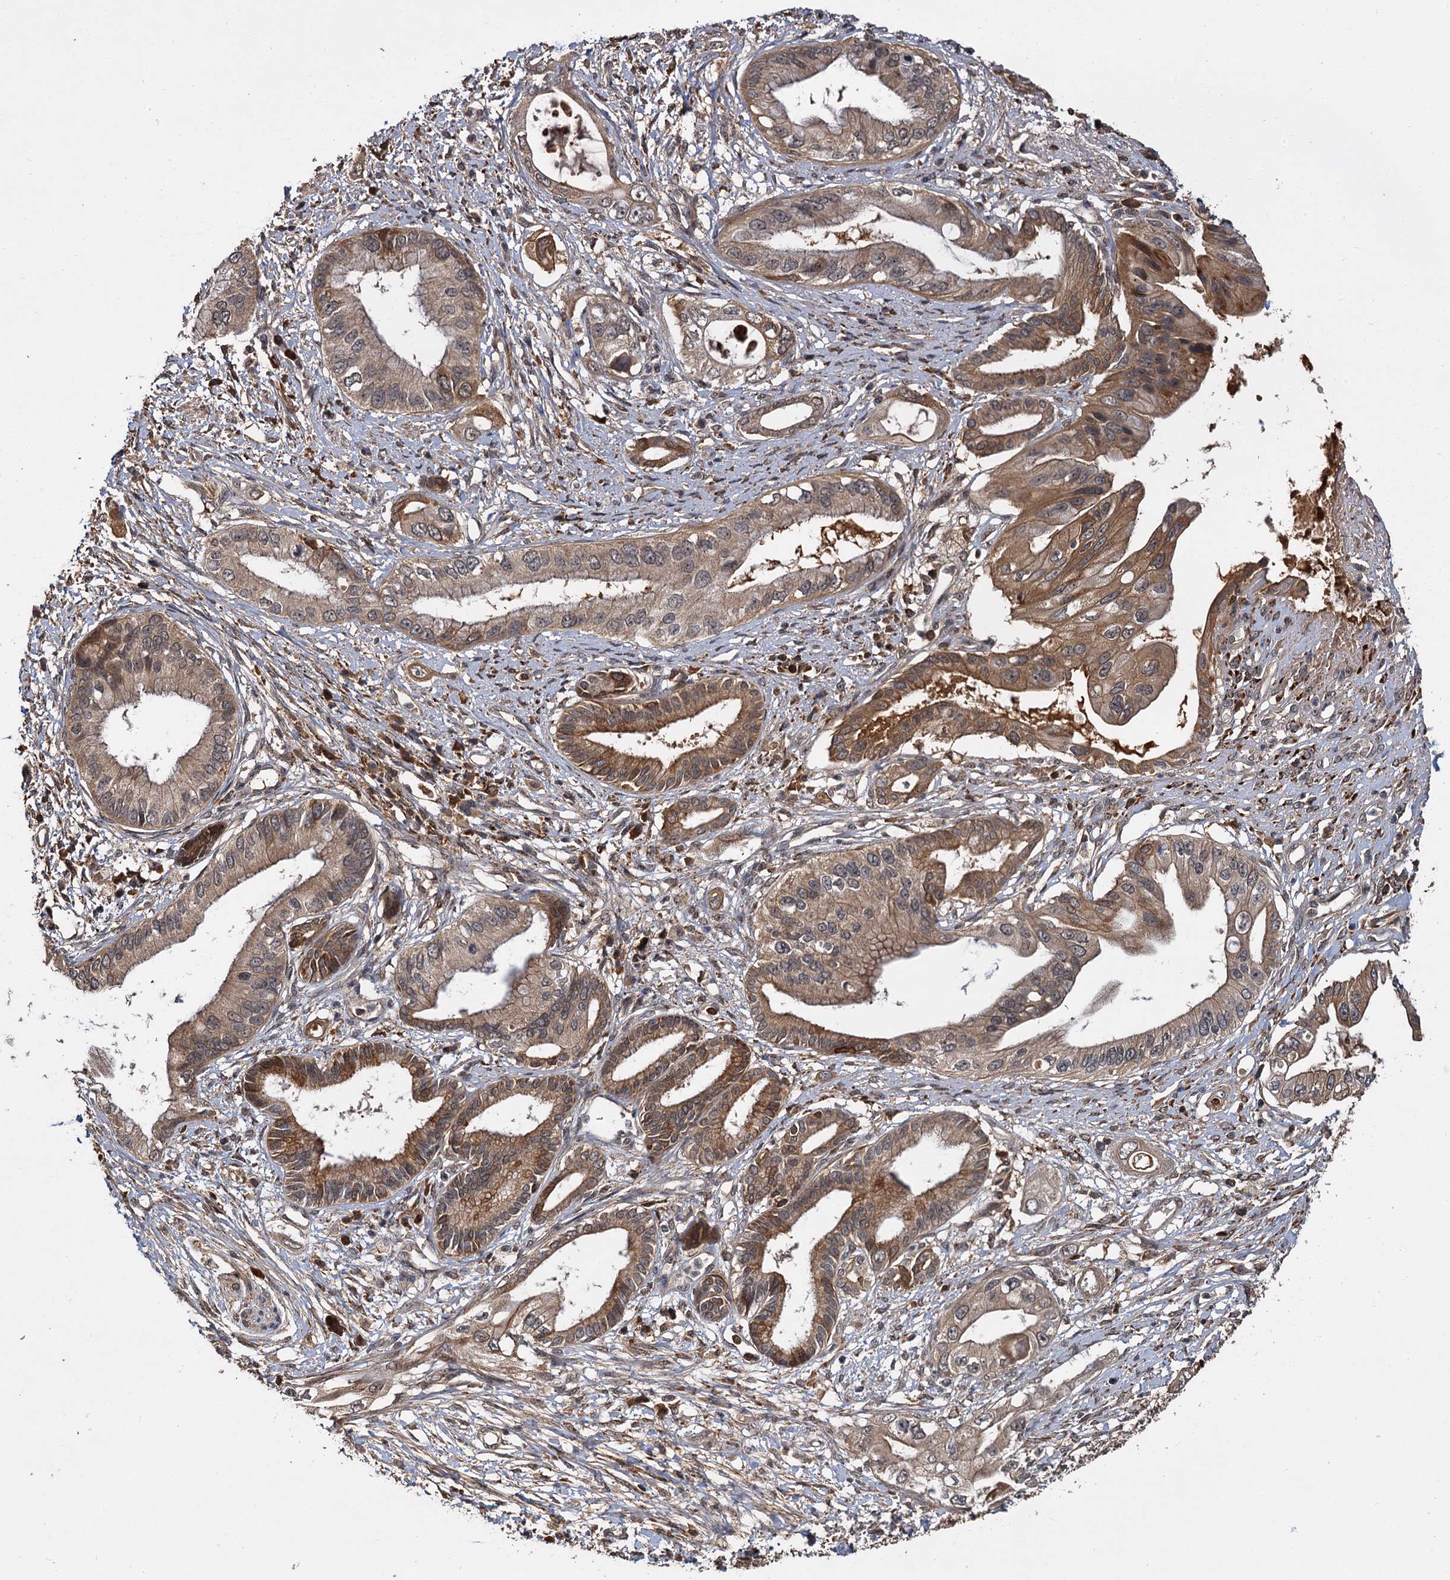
{"staining": {"intensity": "moderate", "quantity": ">75%", "location": "cytoplasmic/membranous"}, "tissue": "pancreatic cancer", "cell_type": "Tumor cells", "image_type": "cancer", "snomed": [{"axis": "morphology", "description": "Inflammation, NOS"}, {"axis": "morphology", "description": "Adenocarcinoma, NOS"}, {"axis": "topography", "description": "Pancreas"}], "caption": "There is medium levels of moderate cytoplasmic/membranous expression in tumor cells of pancreatic cancer (adenocarcinoma), as demonstrated by immunohistochemical staining (brown color).", "gene": "MBD6", "patient": {"sex": "female", "age": 56}}